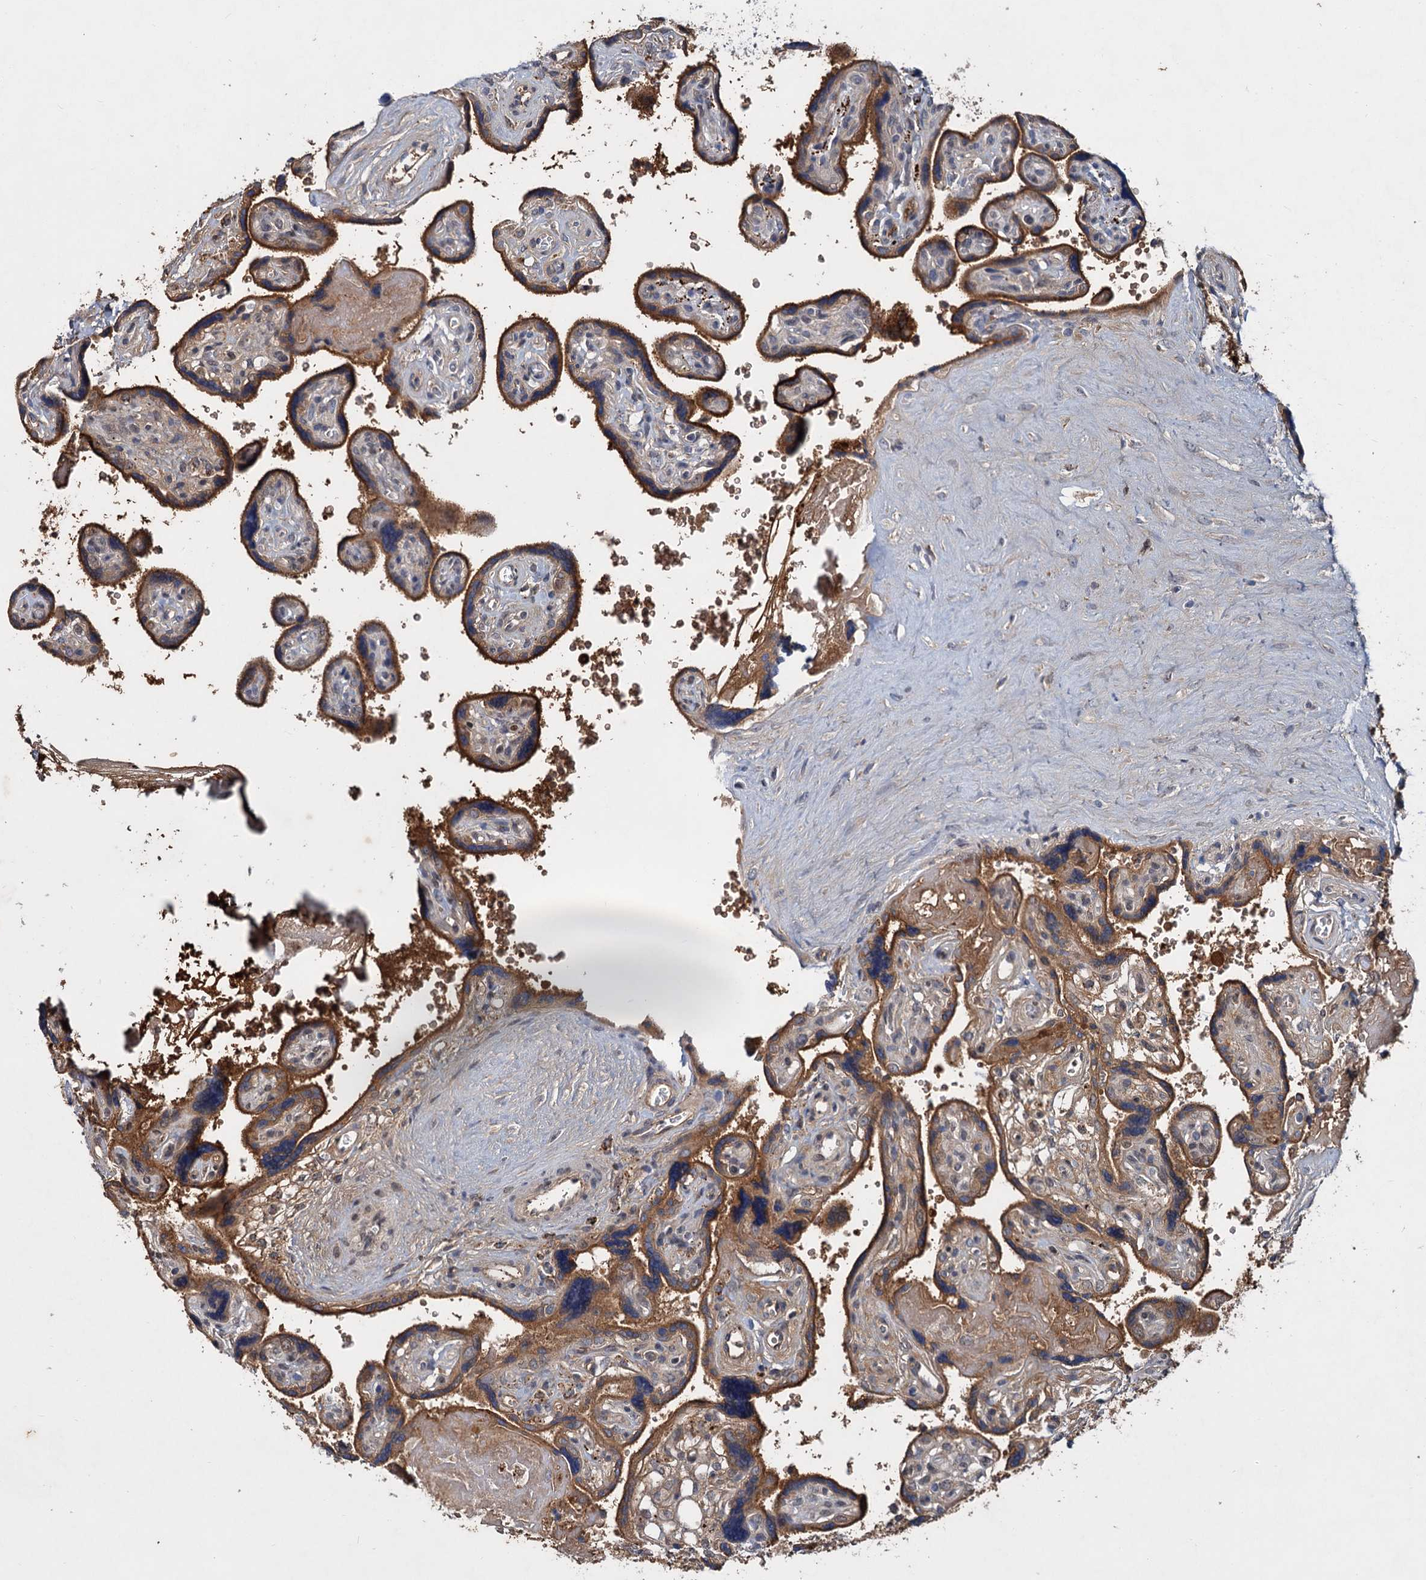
{"staining": {"intensity": "moderate", "quantity": "25%-75%", "location": "cytoplasmic/membranous"}, "tissue": "placenta", "cell_type": "Trophoblastic cells", "image_type": "normal", "snomed": [{"axis": "morphology", "description": "Normal tissue, NOS"}, {"axis": "topography", "description": "Placenta"}], "caption": "Unremarkable placenta demonstrates moderate cytoplasmic/membranous positivity in about 25%-75% of trophoblastic cells, visualized by immunohistochemistry. The staining was performed using DAB (3,3'-diaminobenzidine) to visualize the protein expression in brown, while the nuclei were stained in blue with hematoxylin (Magnification: 20x).", "gene": "CHRD", "patient": {"sex": "female", "age": 39}}